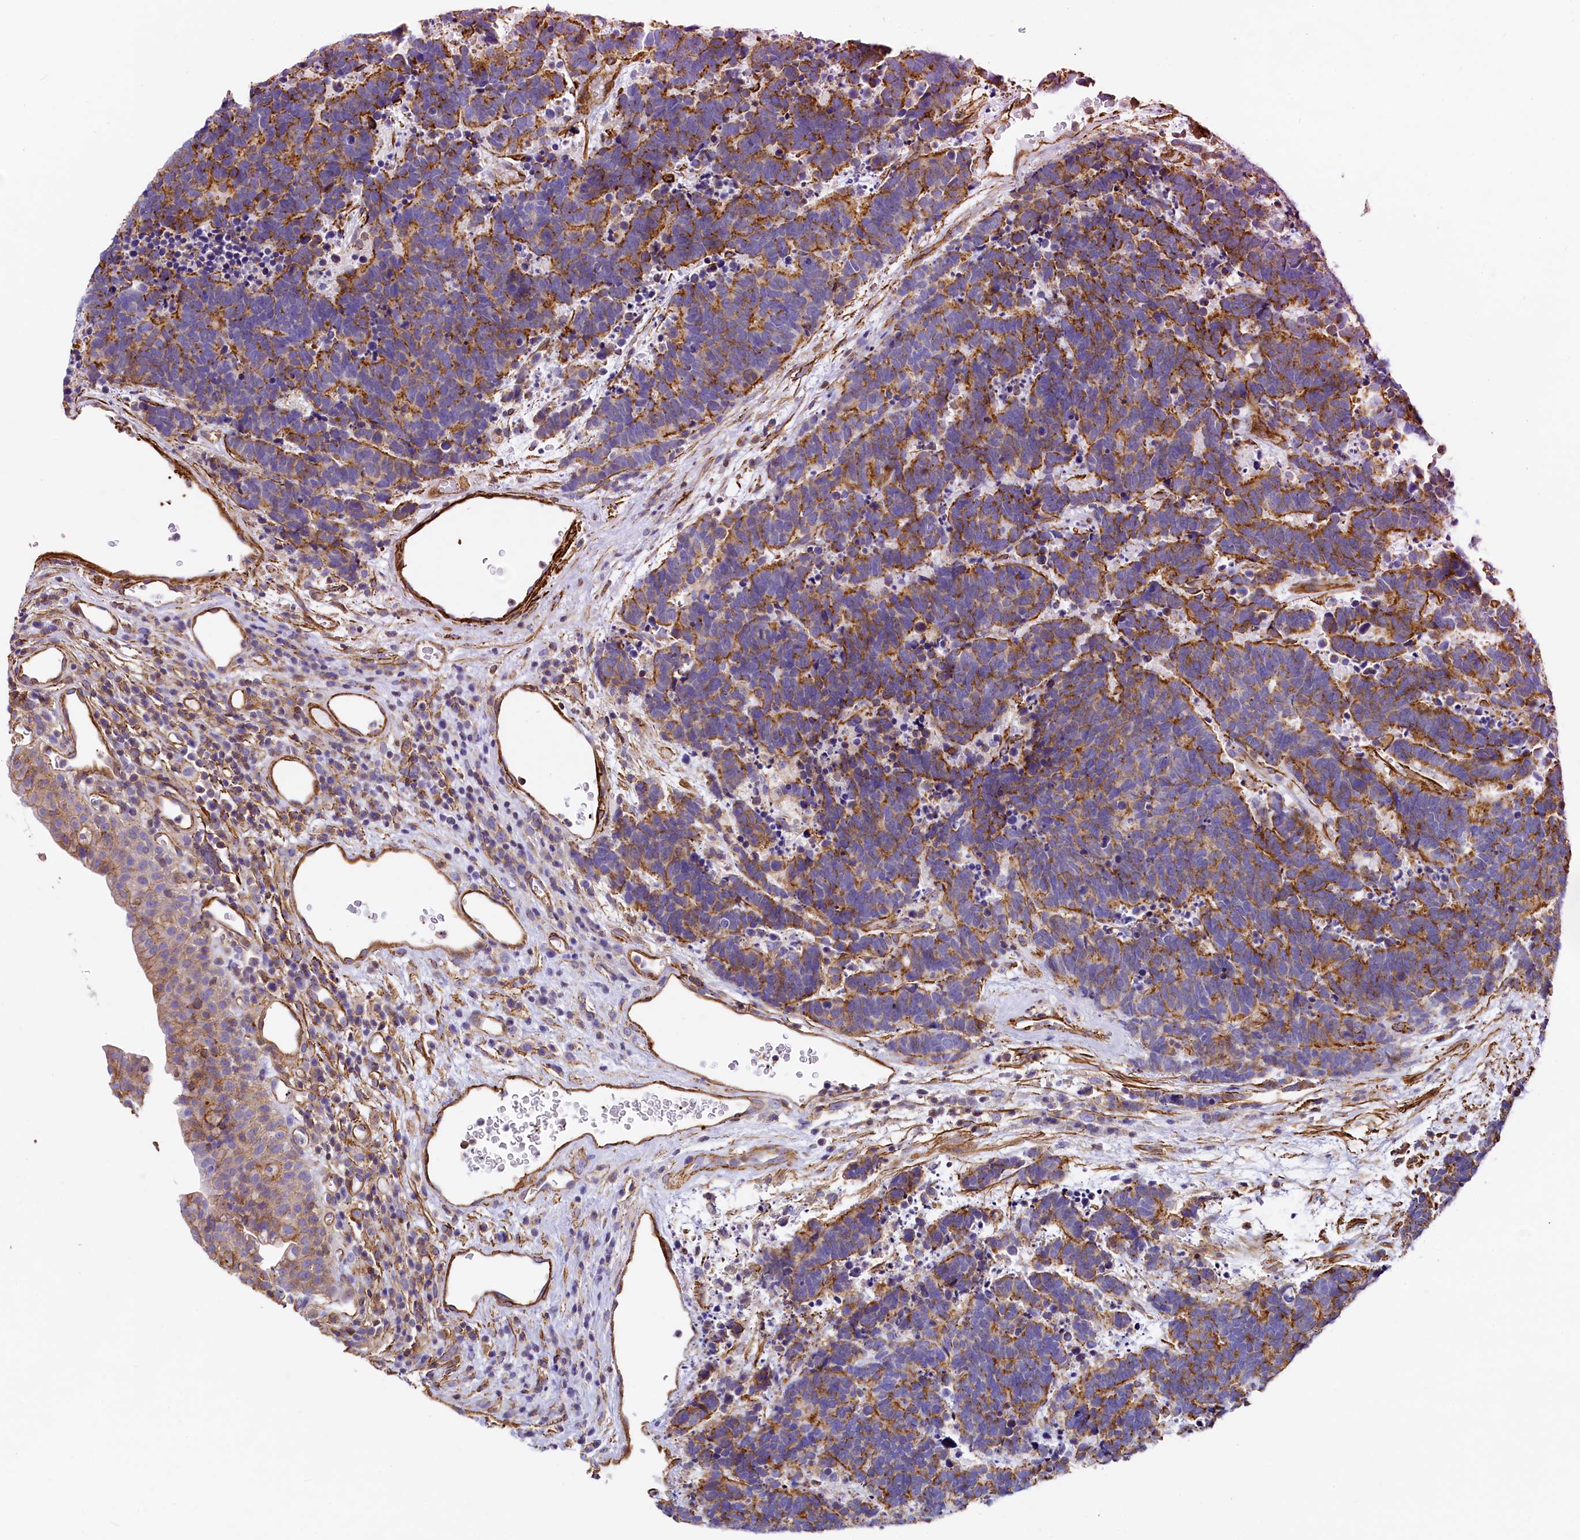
{"staining": {"intensity": "strong", "quantity": "25%-75%", "location": "cytoplasmic/membranous"}, "tissue": "carcinoid", "cell_type": "Tumor cells", "image_type": "cancer", "snomed": [{"axis": "morphology", "description": "Carcinoma, NOS"}, {"axis": "morphology", "description": "Carcinoid, malignant, NOS"}, {"axis": "topography", "description": "Urinary bladder"}], "caption": "Immunohistochemistry (IHC) (DAB (3,3'-diaminobenzidine)) staining of human carcinoma displays strong cytoplasmic/membranous protein staining in approximately 25%-75% of tumor cells. (DAB IHC, brown staining for protein, blue staining for nuclei).", "gene": "THBS1", "patient": {"sex": "male", "age": 57}}